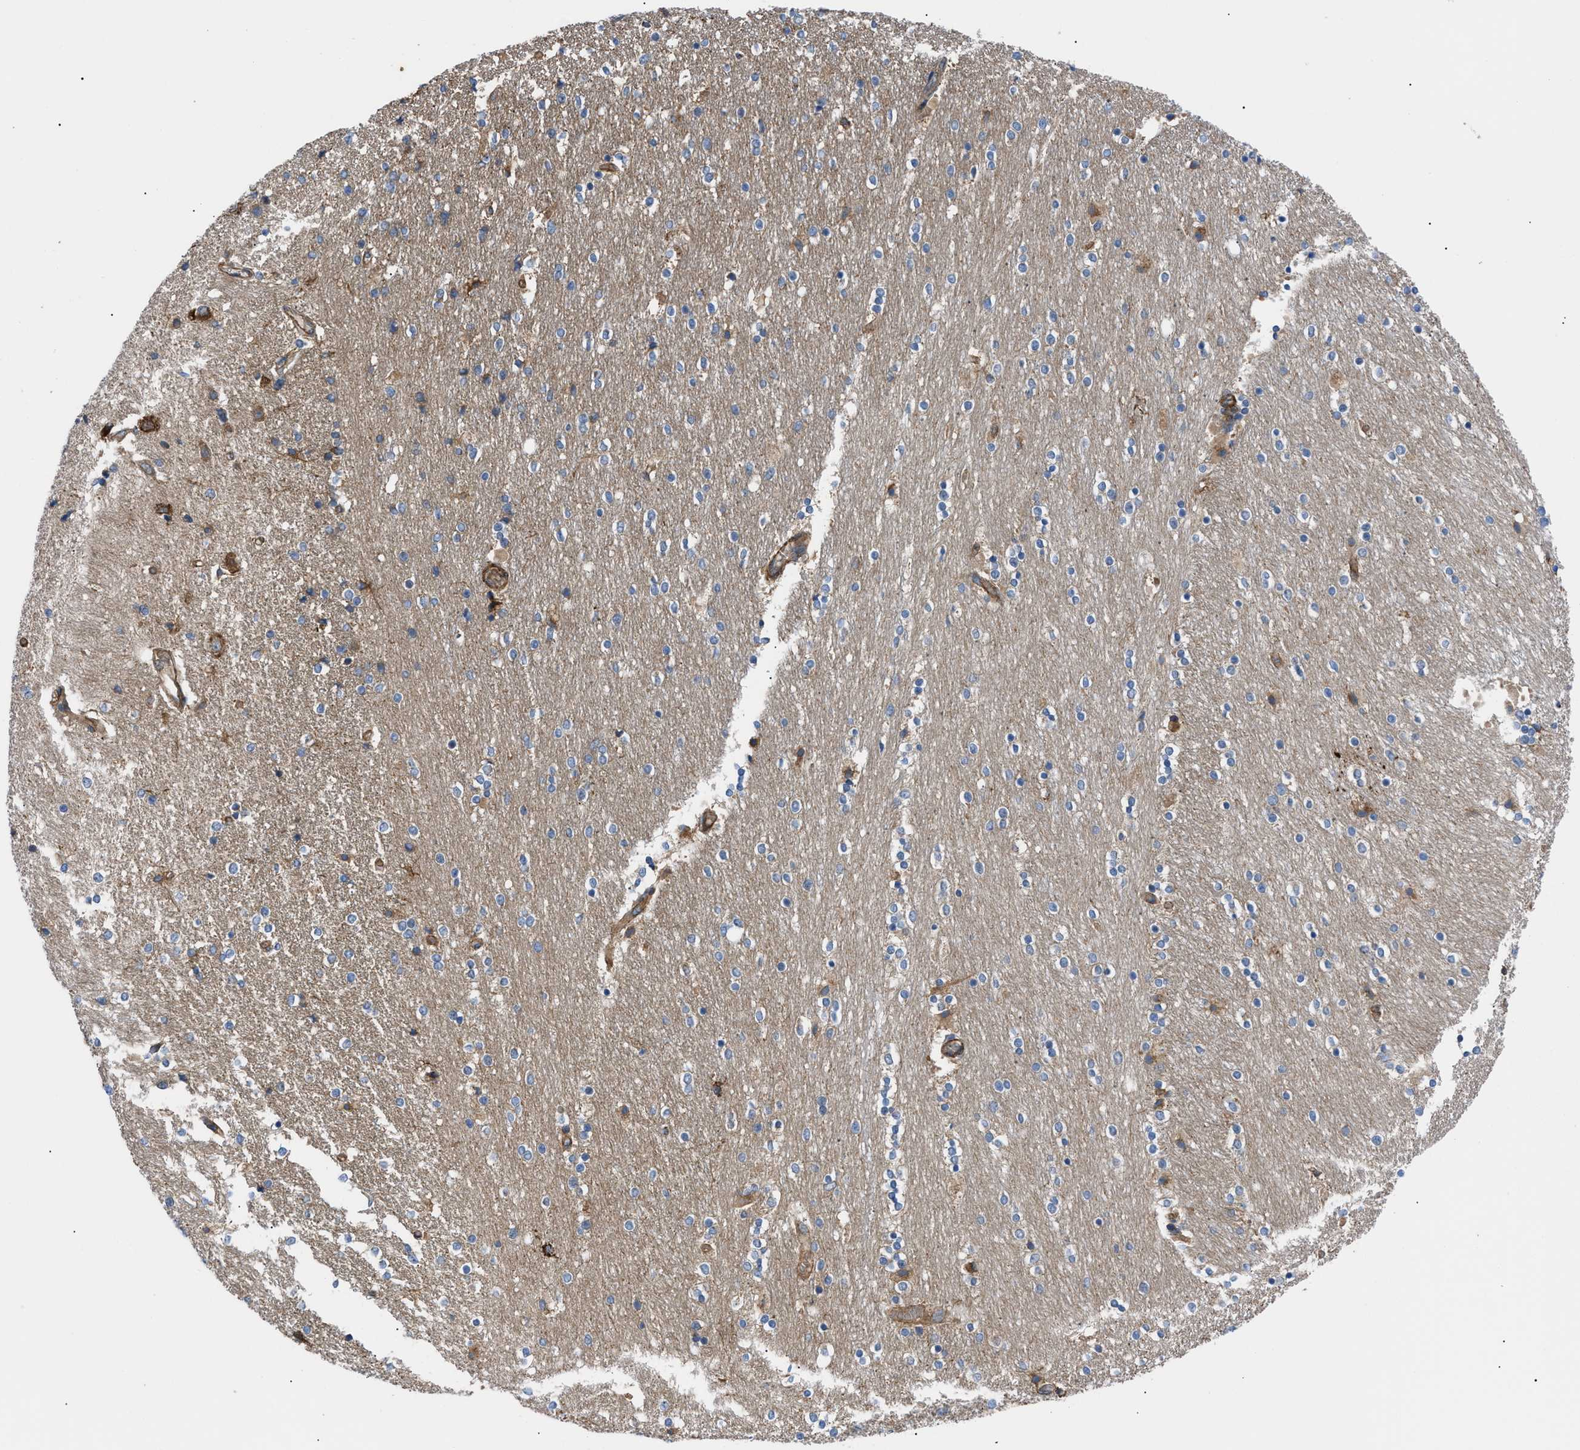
{"staining": {"intensity": "moderate", "quantity": "<25%", "location": "cytoplasmic/membranous"}, "tissue": "caudate", "cell_type": "Glial cells", "image_type": "normal", "snomed": [{"axis": "morphology", "description": "Normal tissue, NOS"}, {"axis": "topography", "description": "Lateral ventricle wall"}], "caption": "The immunohistochemical stain highlights moderate cytoplasmic/membranous expression in glial cells of normal caudate.", "gene": "MYO10", "patient": {"sex": "female", "age": 54}}